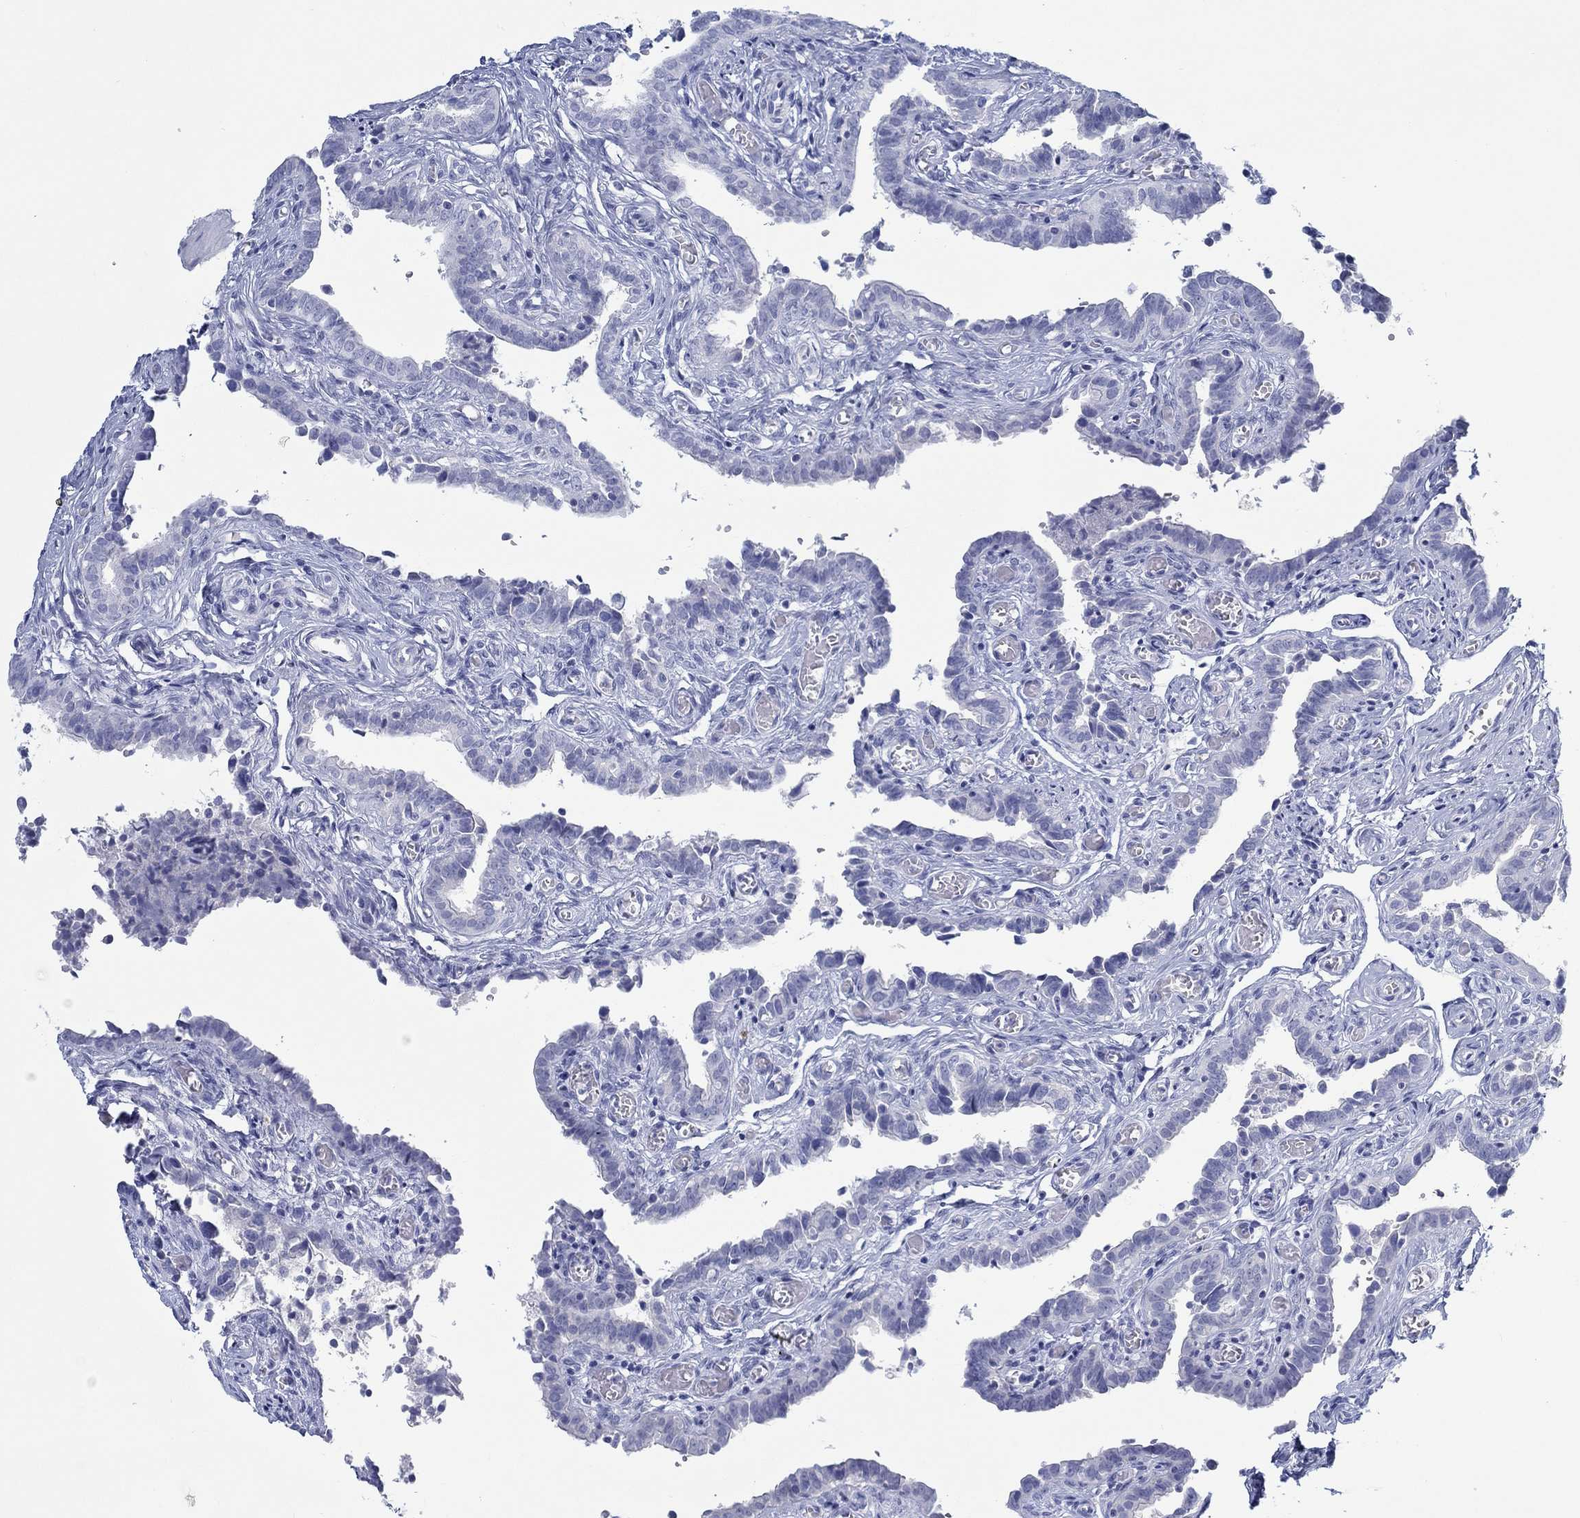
{"staining": {"intensity": "negative", "quantity": "none", "location": "none"}, "tissue": "fallopian tube", "cell_type": "Glandular cells", "image_type": "normal", "snomed": [{"axis": "morphology", "description": "Normal tissue, NOS"}, {"axis": "morphology", "description": "Carcinoma, endometroid"}, {"axis": "topography", "description": "Fallopian tube"}, {"axis": "topography", "description": "Ovary"}], "caption": "Glandular cells show no significant protein positivity in benign fallopian tube. (Stains: DAB (3,3'-diaminobenzidine) immunohistochemistry with hematoxylin counter stain, Microscopy: brightfield microscopy at high magnification).", "gene": "PAX9", "patient": {"sex": "female", "age": 42}}